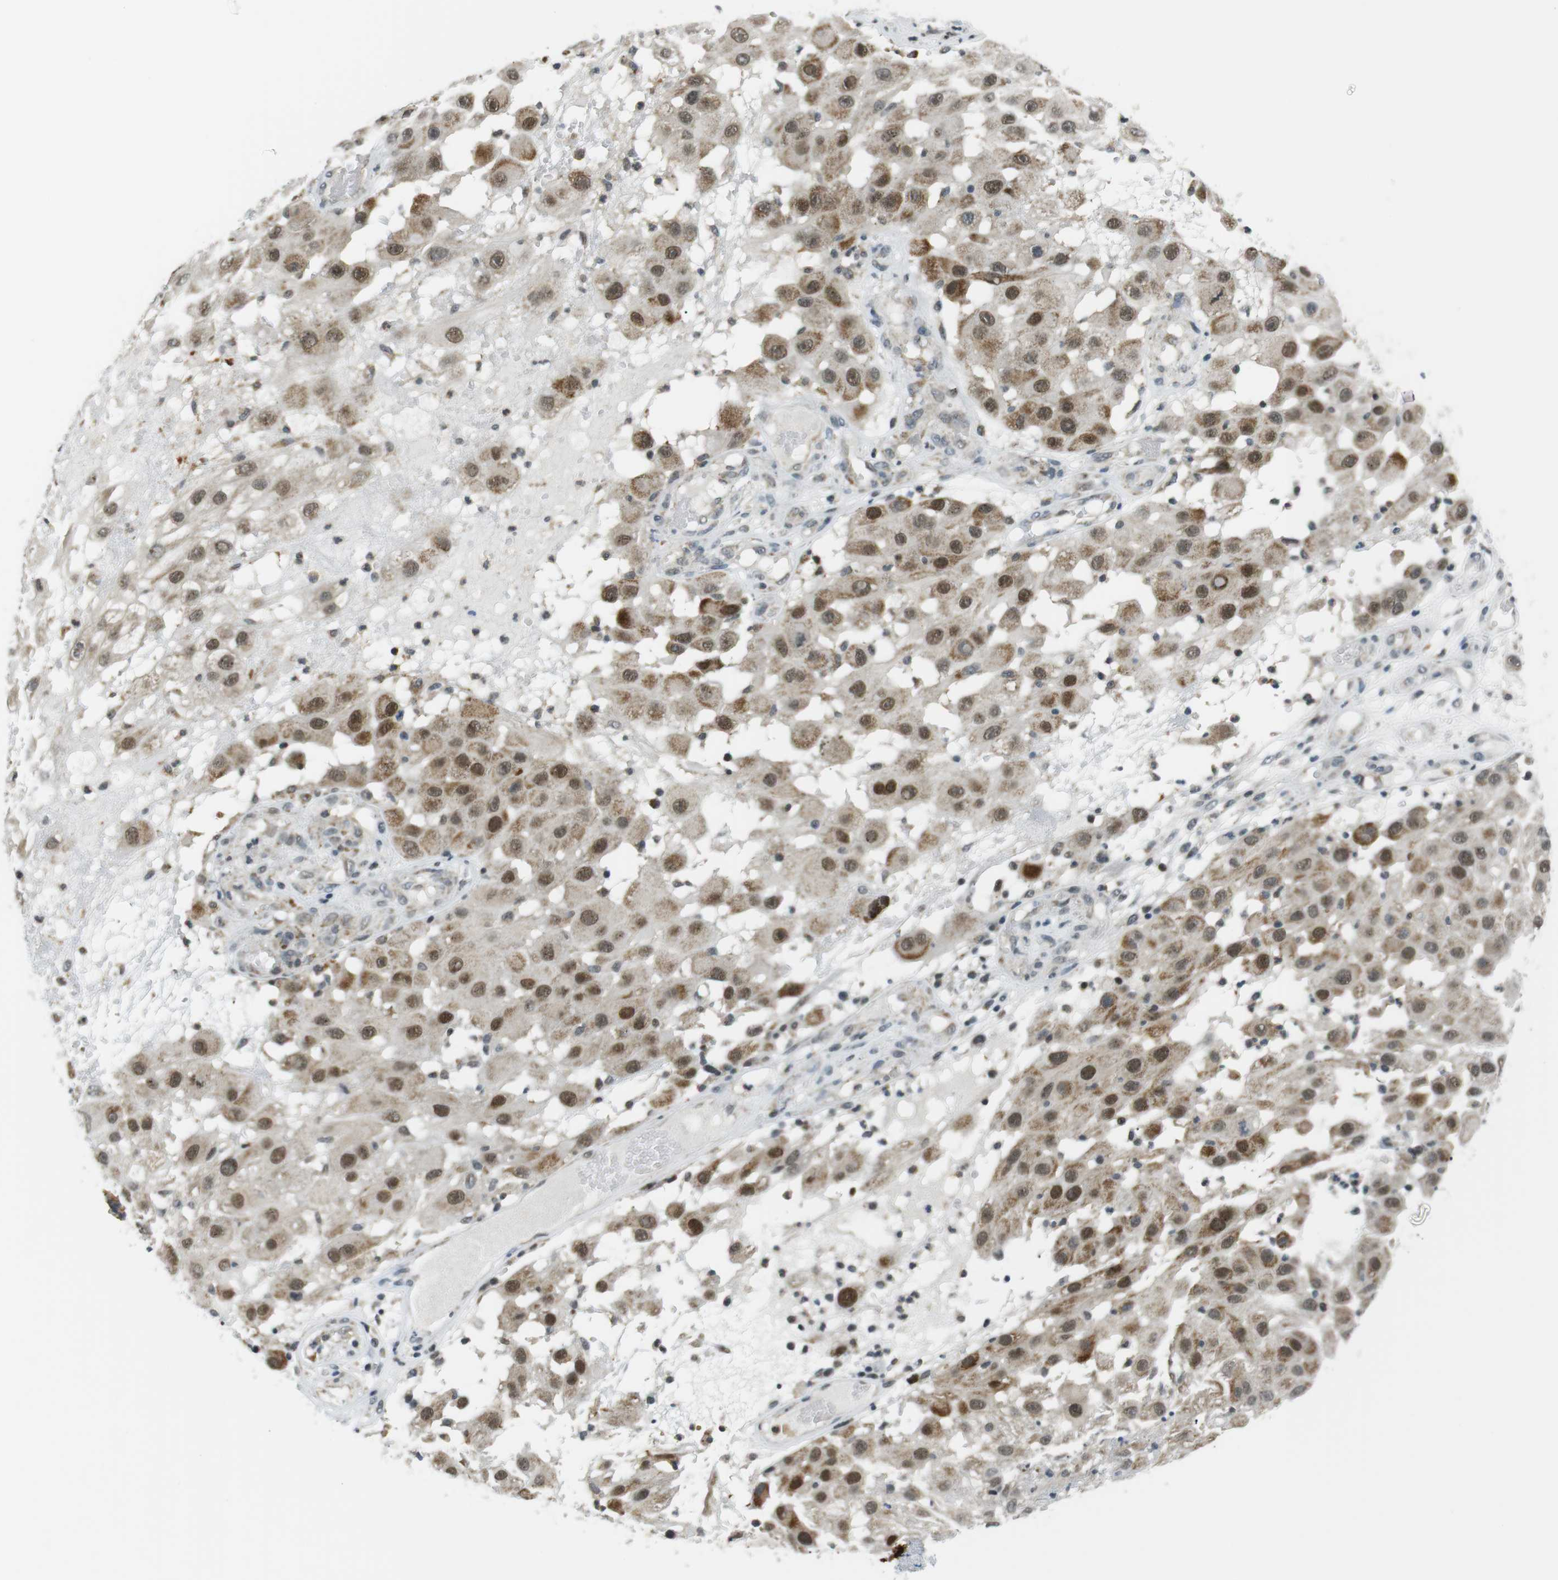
{"staining": {"intensity": "moderate", "quantity": ">75%", "location": "cytoplasmic/membranous,nuclear"}, "tissue": "melanoma", "cell_type": "Tumor cells", "image_type": "cancer", "snomed": [{"axis": "morphology", "description": "Malignant melanoma, NOS"}, {"axis": "topography", "description": "Skin"}], "caption": "This photomicrograph exhibits IHC staining of malignant melanoma, with medium moderate cytoplasmic/membranous and nuclear staining in approximately >75% of tumor cells.", "gene": "USP7", "patient": {"sex": "female", "age": 81}}